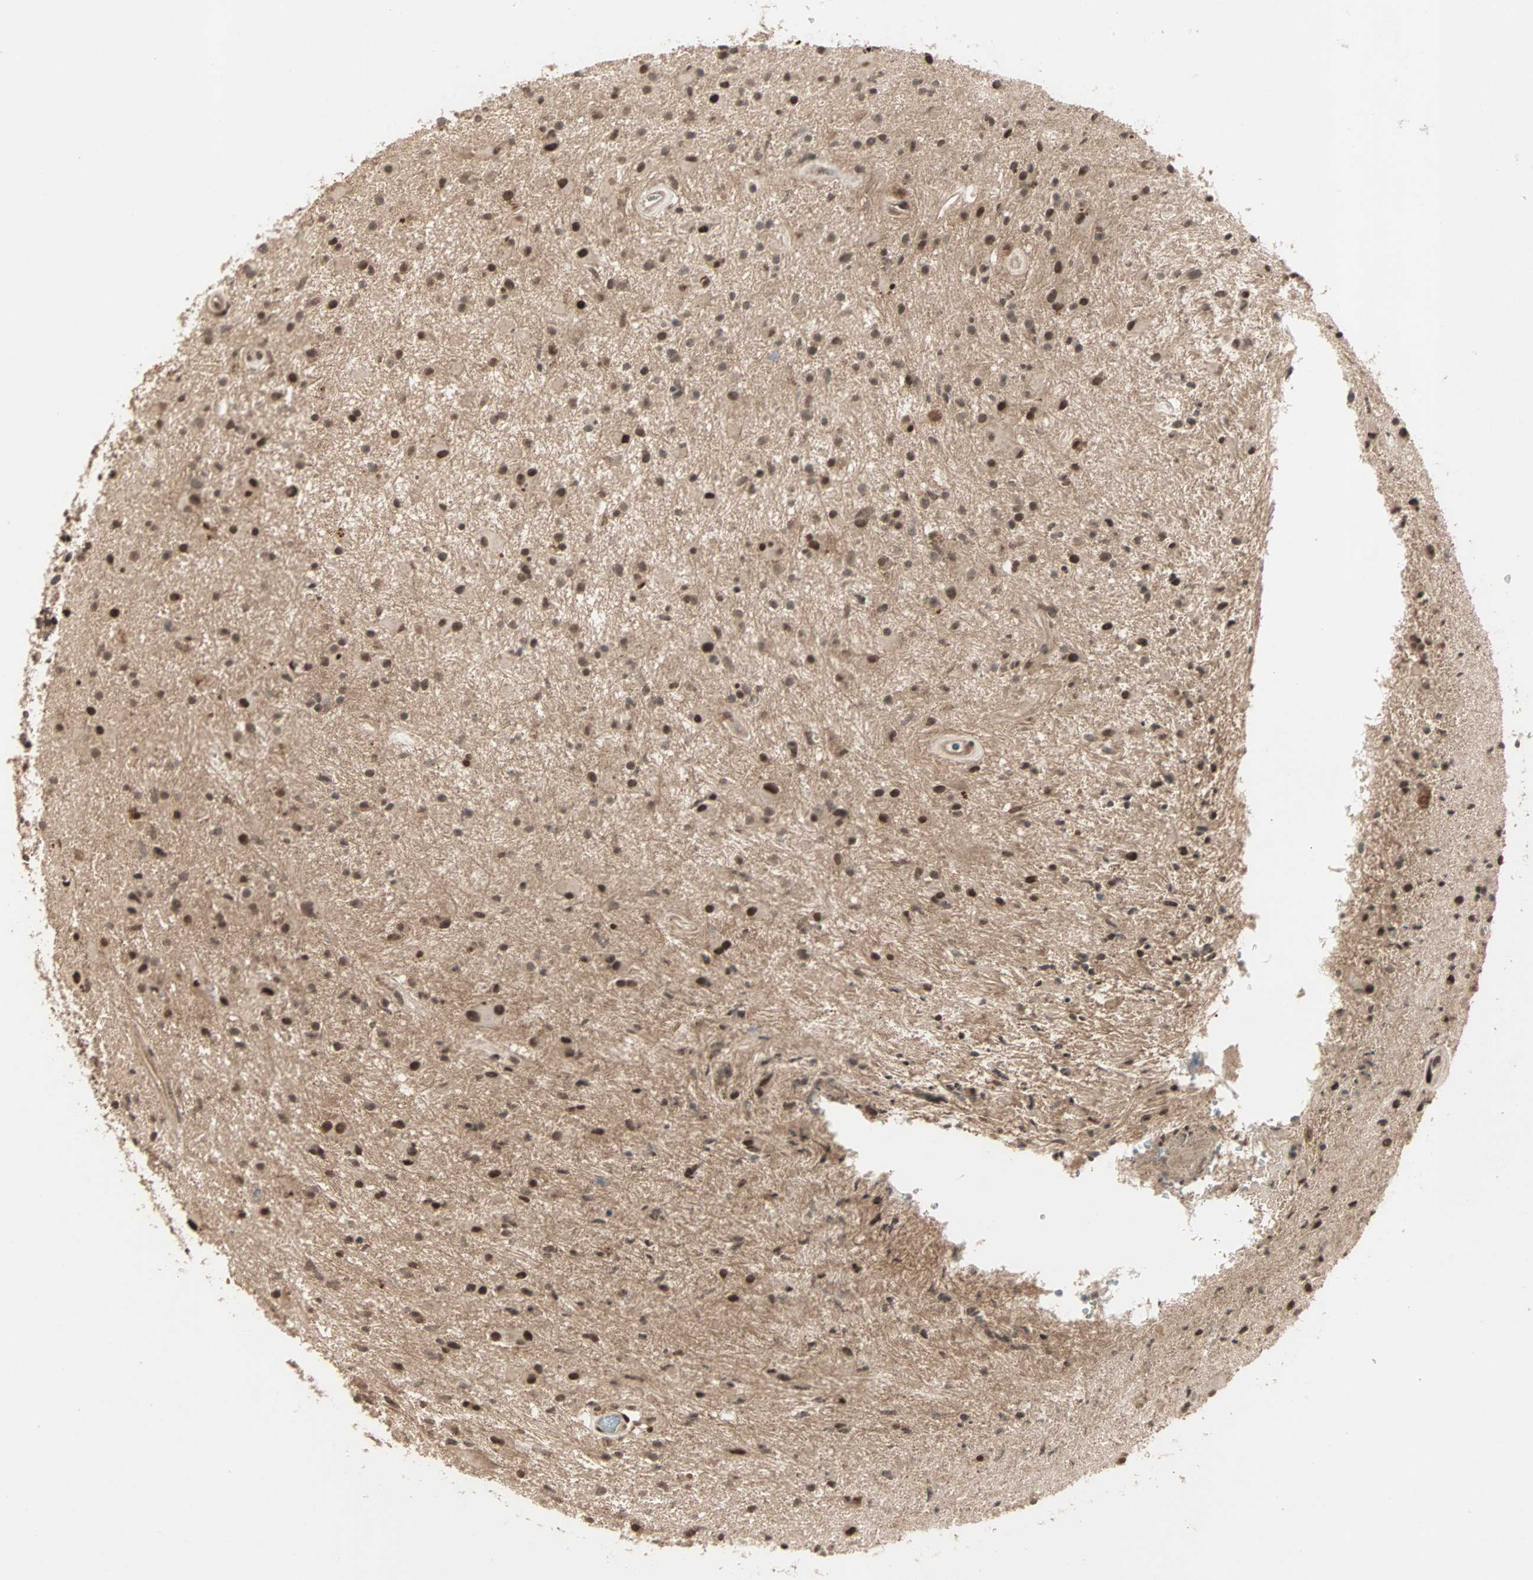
{"staining": {"intensity": "moderate", "quantity": ">75%", "location": "nuclear"}, "tissue": "glioma", "cell_type": "Tumor cells", "image_type": "cancer", "snomed": [{"axis": "morphology", "description": "Glioma, malignant, High grade"}, {"axis": "topography", "description": "Brain"}], "caption": "Immunohistochemical staining of glioma exhibits medium levels of moderate nuclear staining in about >75% of tumor cells. (brown staining indicates protein expression, while blue staining denotes nuclei).", "gene": "ZNF701", "patient": {"sex": "male", "age": 33}}